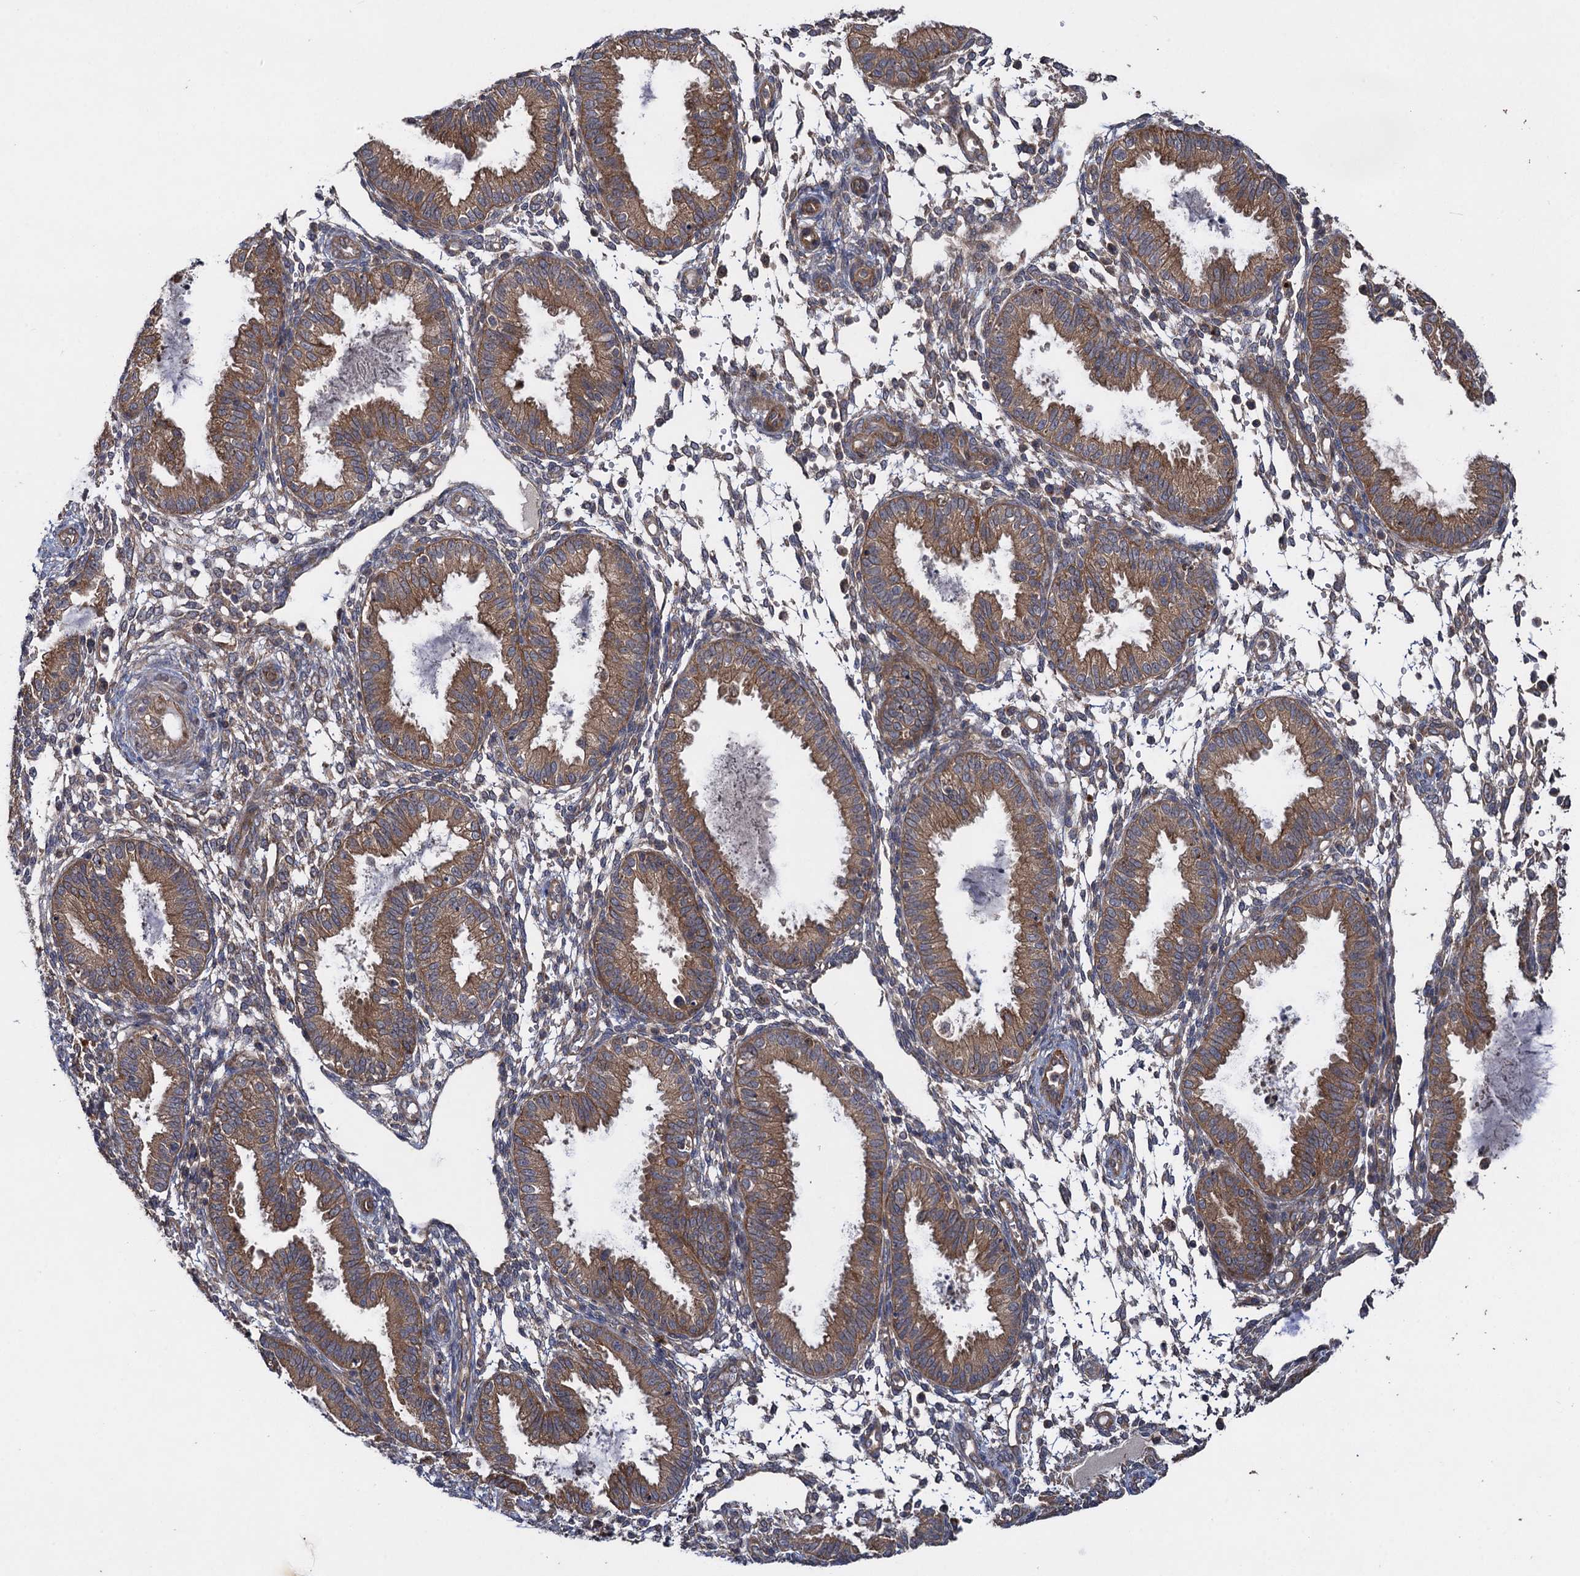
{"staining": {"intensity": "weak", "quantity": "<25%", "location": "cytoplasmic/membranous"}, "tissue": "endometrium", "cell_type": "Cells in endometrial stroma", "image_type": "normal", "snomed": [{"axis": "morphology", "description": "Normal tissue, NOS"}, {"axis": "topography", "description": "Endometrium"}], "caption": "Immunohistochemical staining of unremarkable endometrium exhibits no significant staining in cells in endometrial stroma.", "gene": "HAUS1", "patient": {"sex": "female", "age": 33}}